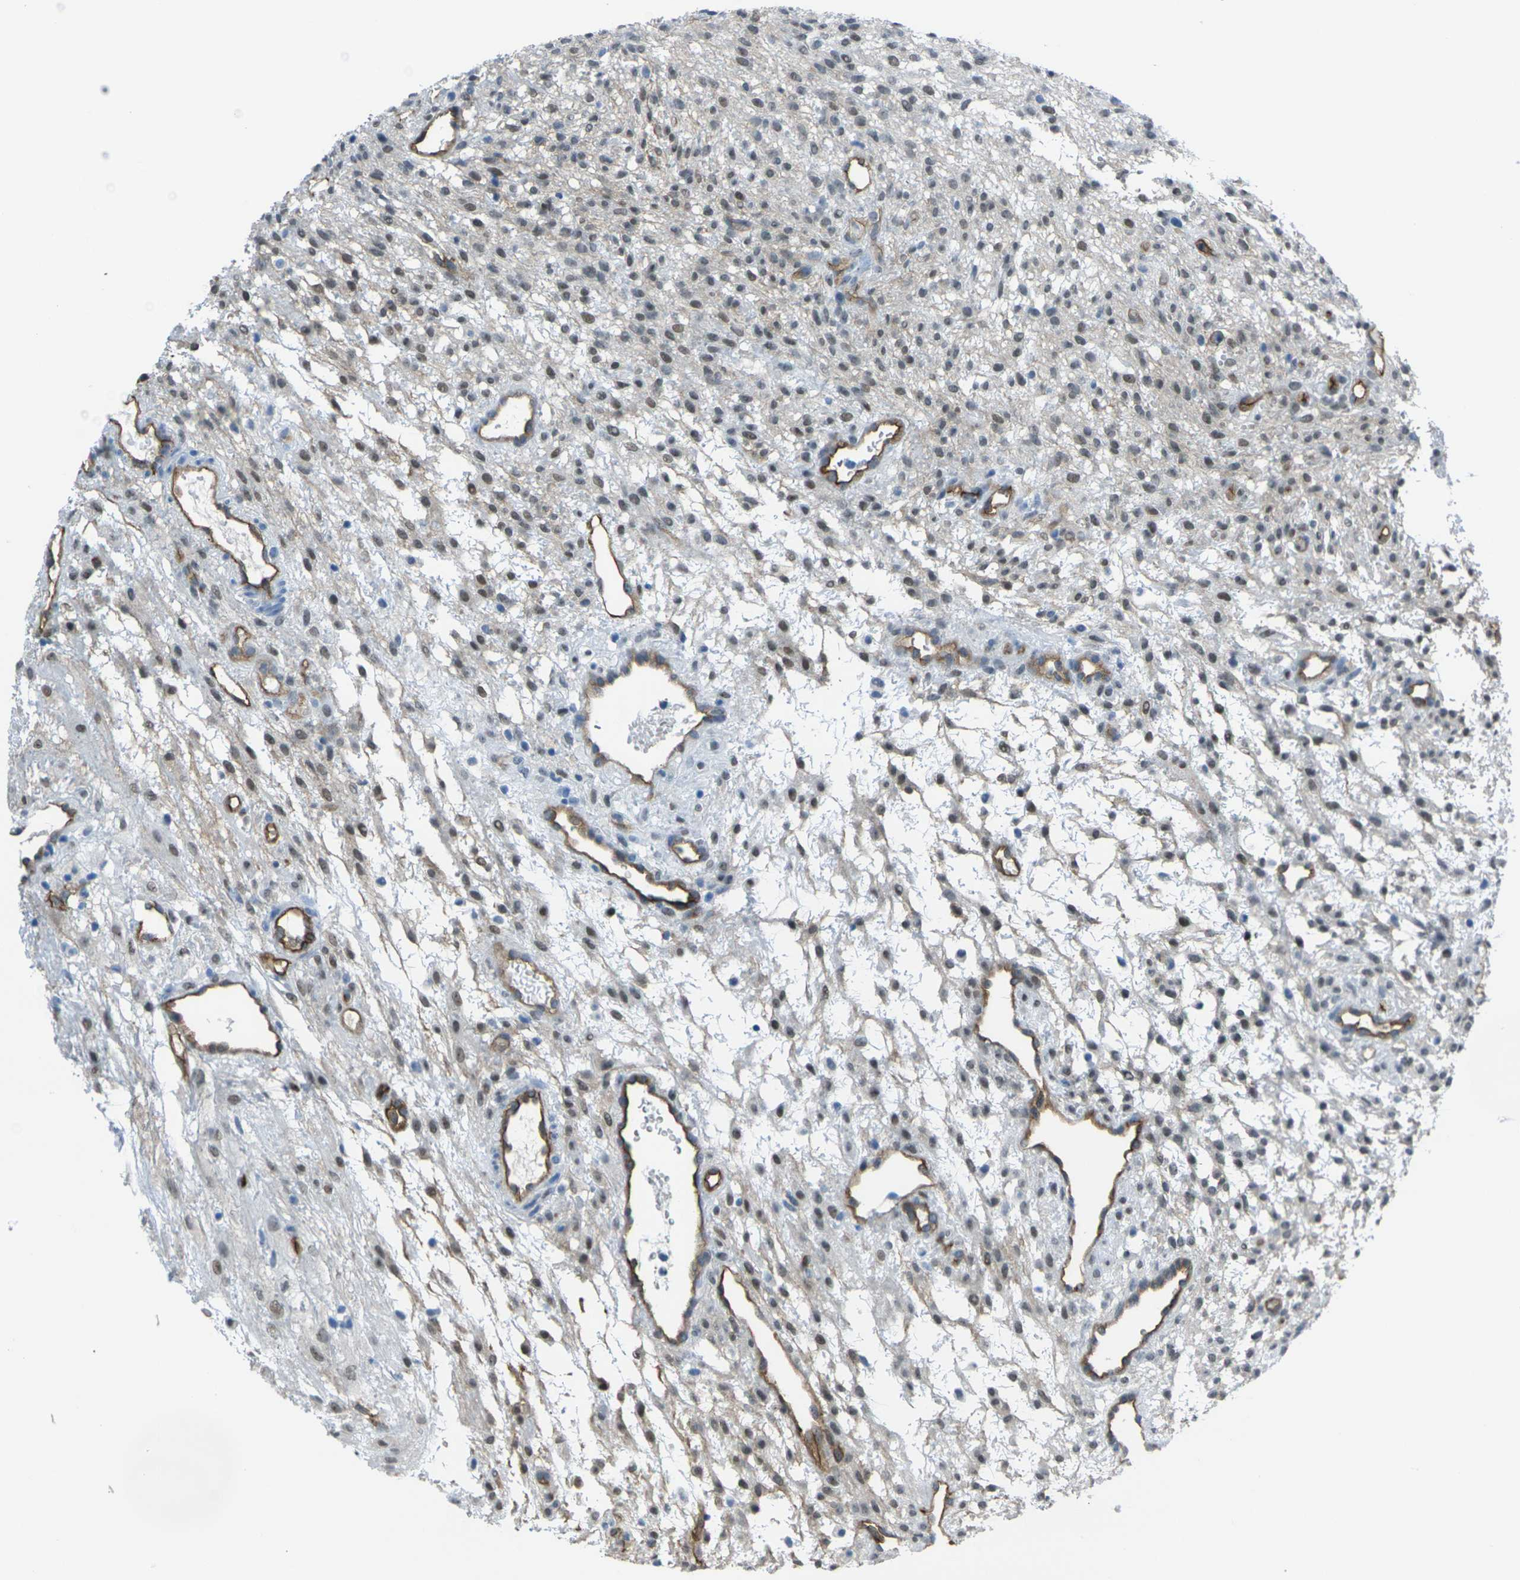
{"staining": {"intensity": "negative", "quantity": "none", "location": "none"}, "tissue": "ovary", "cell_type": "Ovarian stroma cells", "image_type": "normal", "snomed": [{"axis": "morphology", "description": "Normal tissue, NOS"}, {"axis": "morphology", "description": "Cyst, NOS"}, {"axis": "topography", "description": "Ovary"}], "caption": "An IHC image of unremarkable ovary is shown. There is no staining in ovarian stroma cells of ovary. Brightfield microscopy of immunohistochemistry (IHC) stained with DAB (3,3'-diaminobenzidine) (brown) and hematoxylin (blue), captured at high magnification.", "gene": "HSPA12B", "patient": {"sex": "female", "age": 18}}